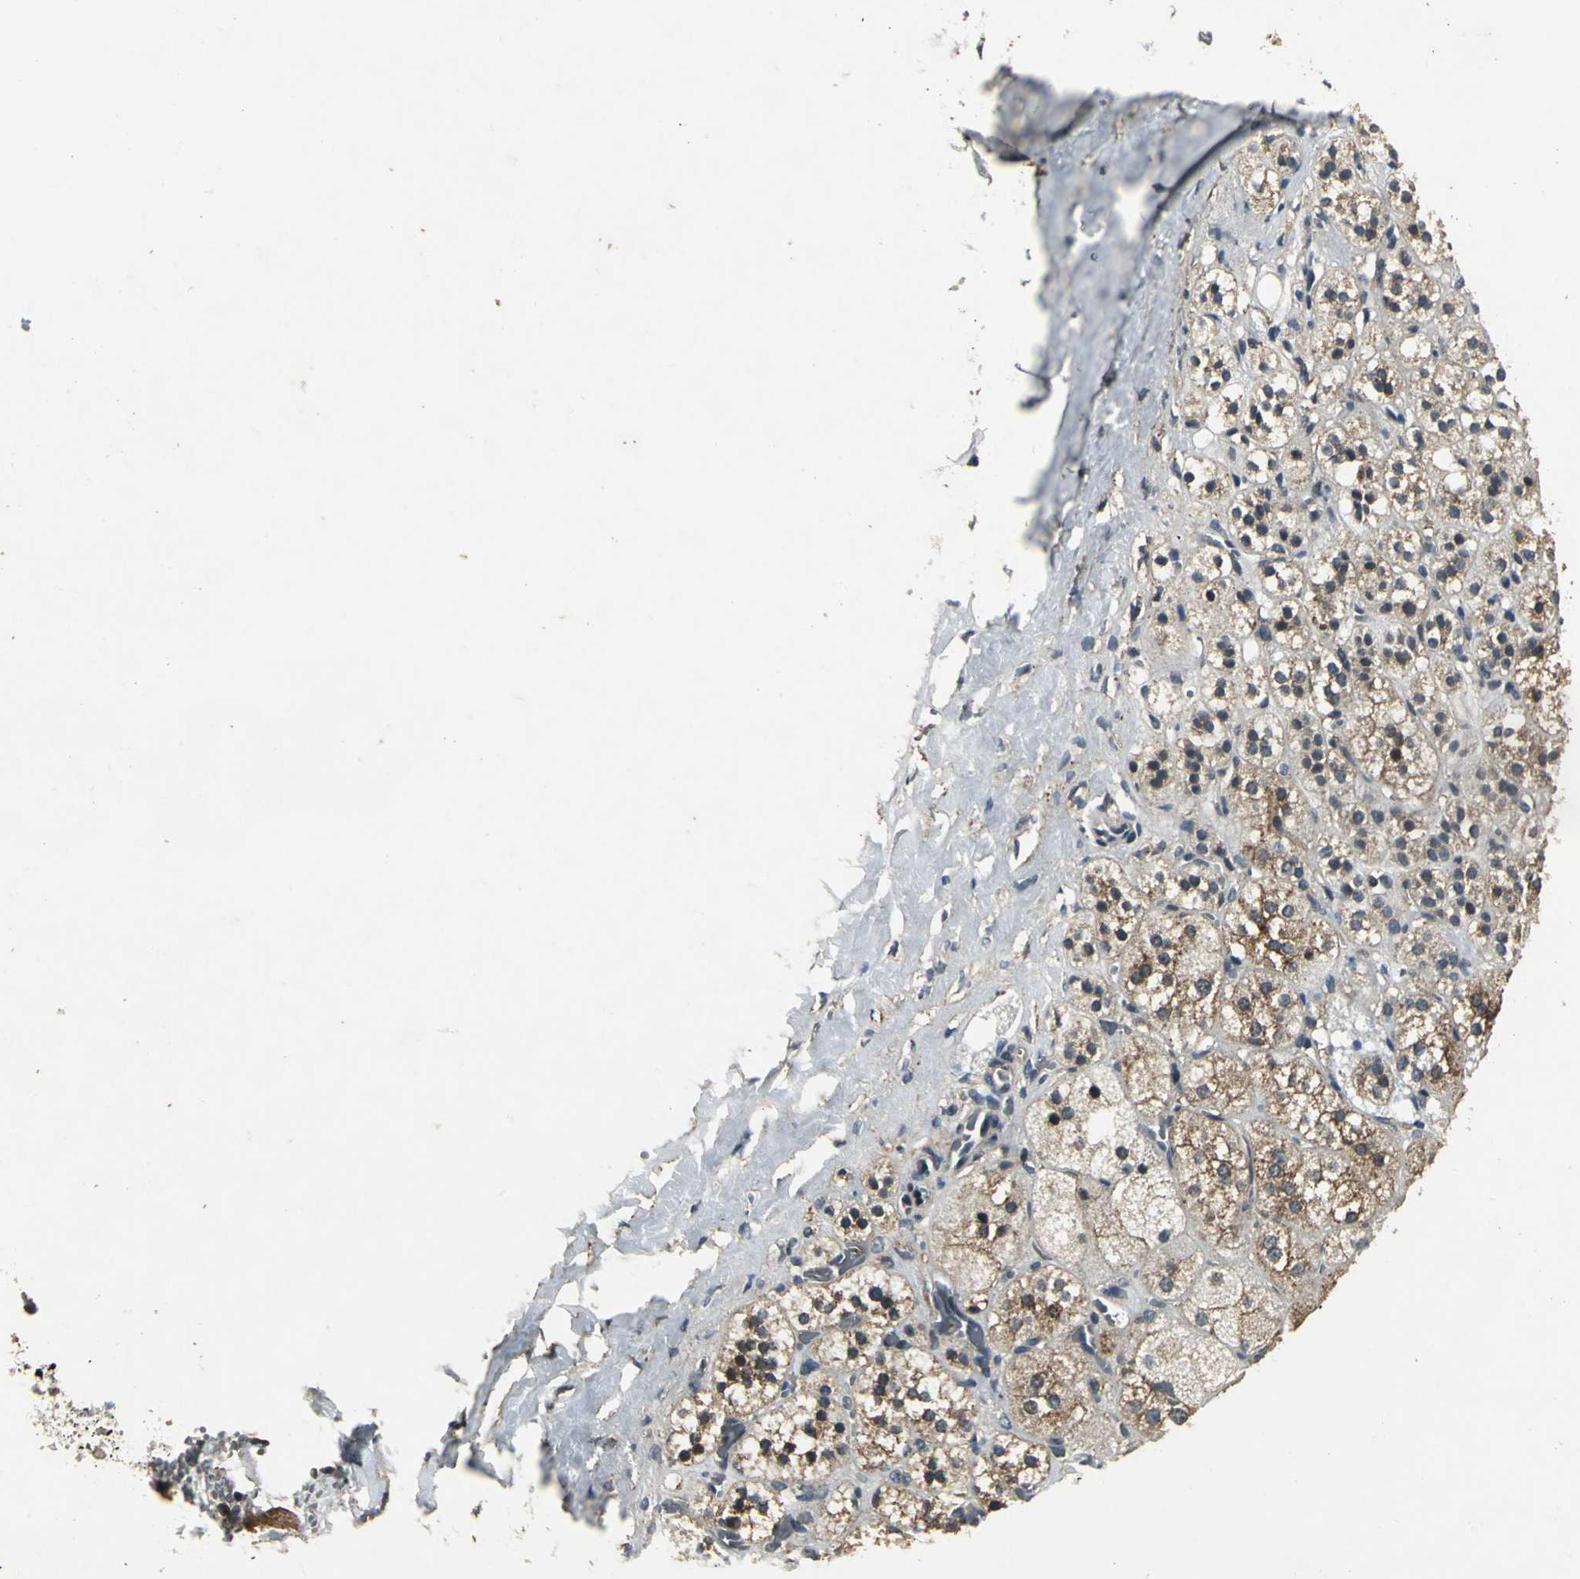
{"staining": {"intensity": "strong", "quantity": ">75%", "location": "cytoplasmic/membranous,nuclear"}, "tissue": "adrenal gland", "cell_type": "Glandular cells", "image_type": "normal", "snomed": [{"axis": "morphology", "description": "Normal tissue, NOS"}, {"axis": "topography", "description": "Adrenal gland"}], "caption": "Immunohistochemical staining of benign adrenal gland shows high levels of strong cytoplasmic/membranous,nuclear staining in about >75% of glandular cells. The staining is performed using DAB brown chromogen to label protein expression. The nuclei are counter-stained blue using hematoxylin.", "gene": "EIF2B2", "patient": {"sex": "female", "age": 71}}